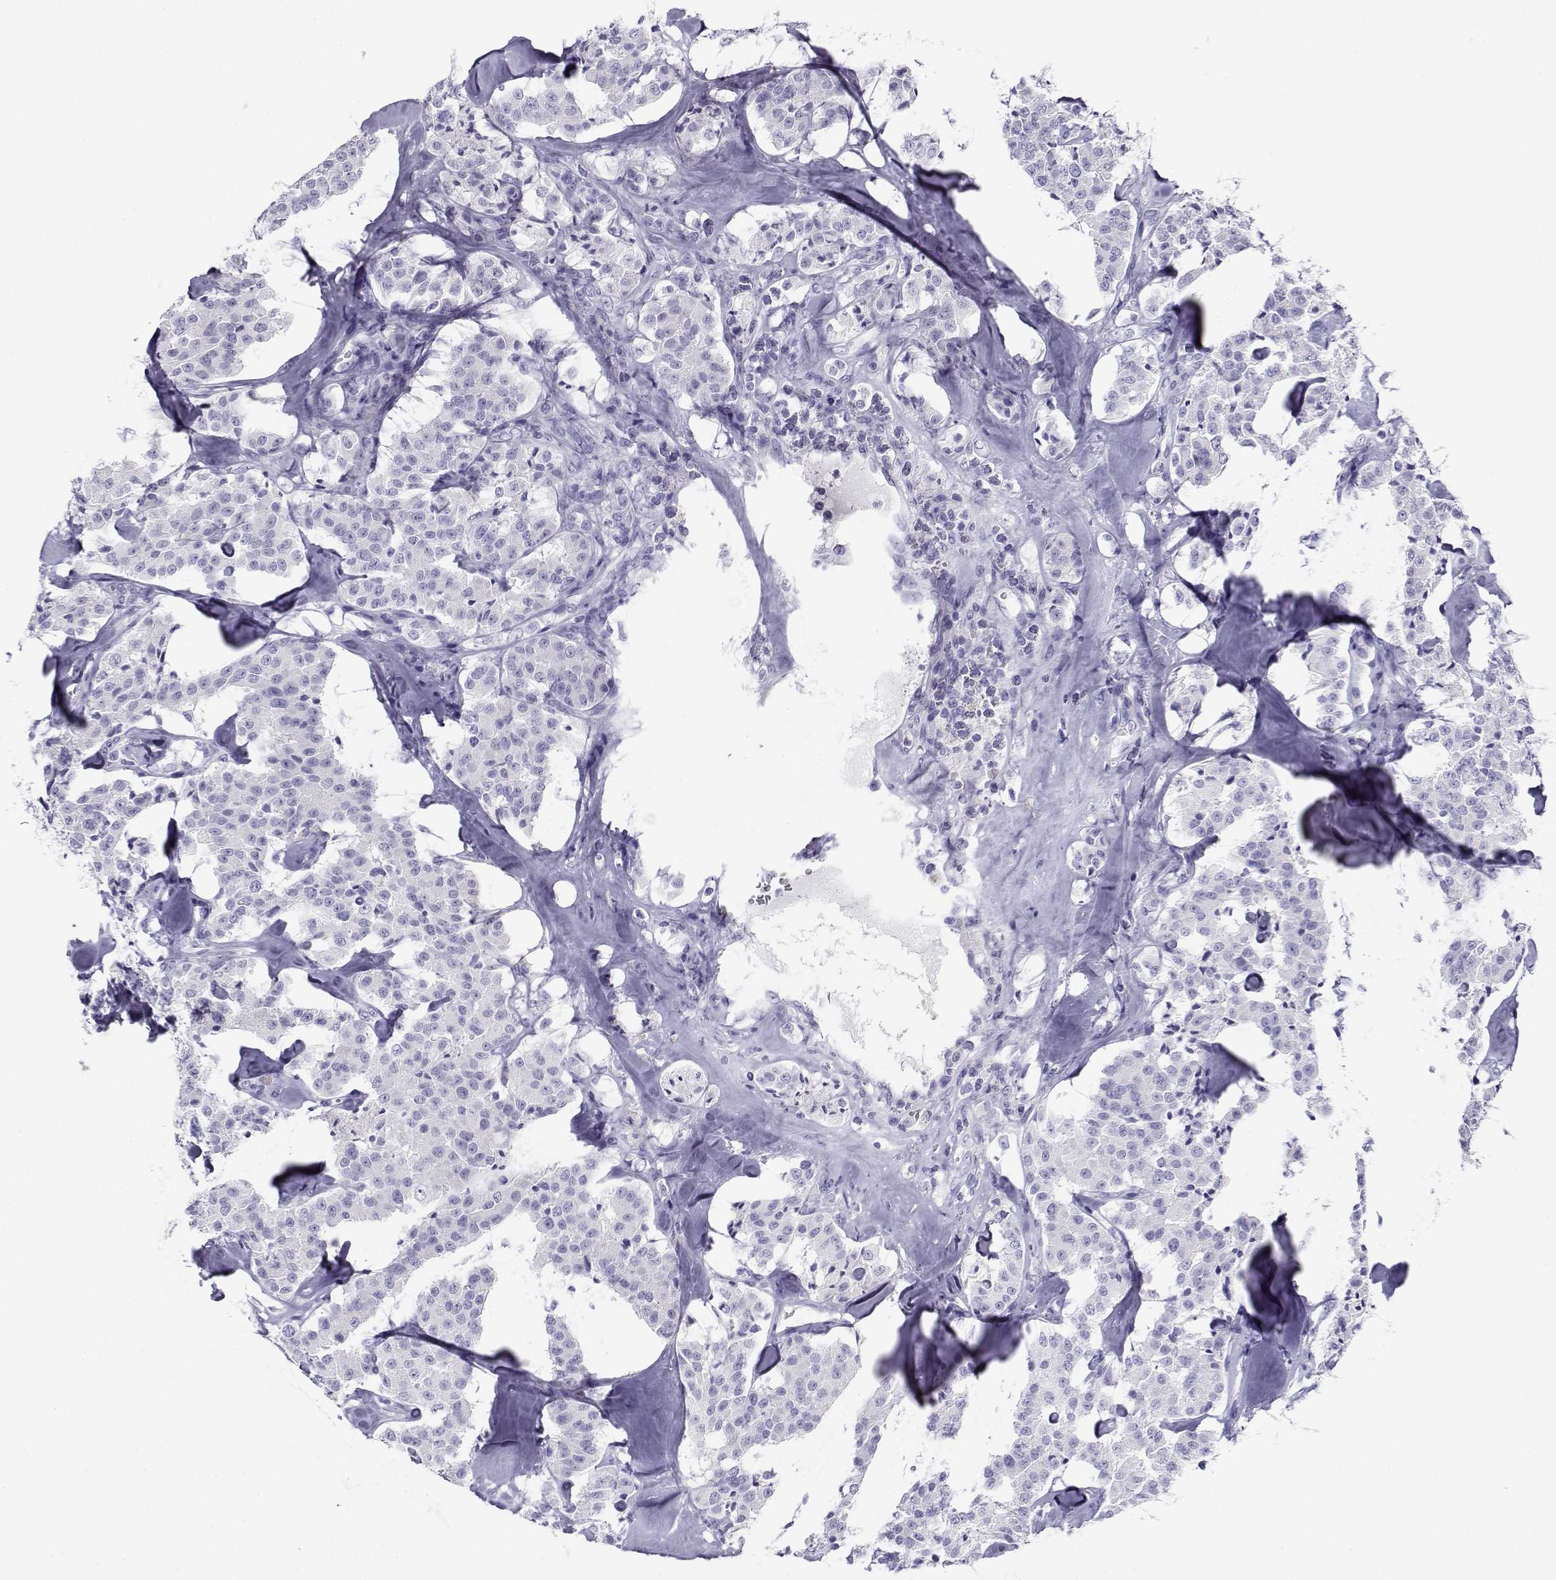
{"staining": {"intensity": "negative", "quantity": "none", "location": "none"}, "tissue": "carcinoid", "cell_type": "Tumor cells", "image_type": "cancer", "snomed": [{"axis": "morphology", "description": "Carcinoid, malignant, NOS"}, {"axis": "topography", "description": "Pancreas"}], "caption": "This is a image of immunohistochemistry staining of carcinoid, which shows no expression in tumor cells.", "gene": "CABS1", "patient": {"sex": "male", "age": 41}}